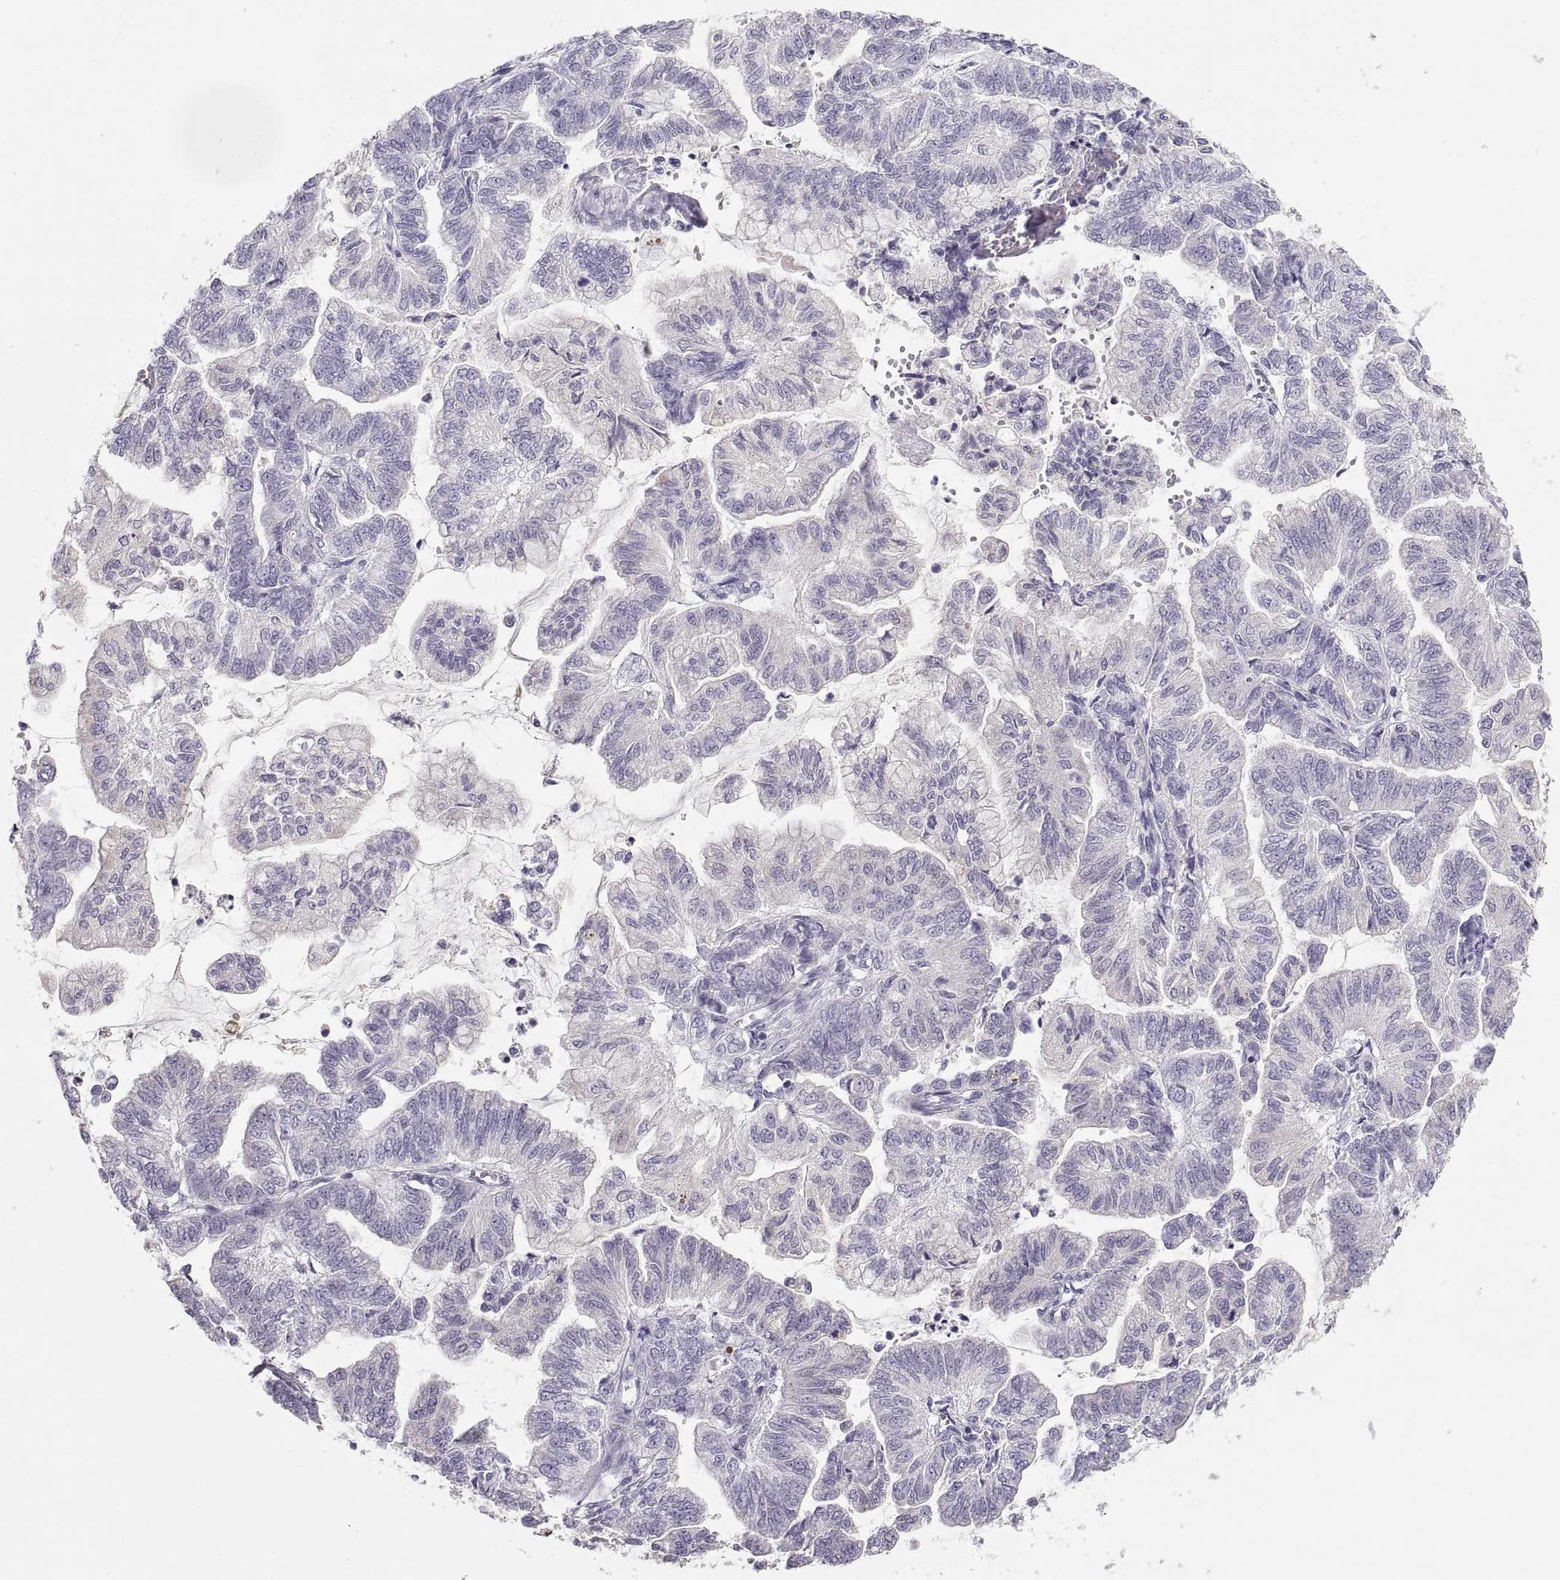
{"staining": {"intensity": "negative", "quantity": "none", "location": "none"}, "tissue": "stomach cancer", "cell_type": "Tumor cells", "image_type": "cancer", "snomed": [{"axis": "morphology", "description": "Adenocarcinoma, NOS"}, {"axis": "topography", "description": "Stomach"}], "caption": "Immunohistochemistry (IHC) micrograph of neoplastic tissue: stomach adenocarcinoma stained with DAB exhibits no significant protein staining in tumor cells.", "gene": "MAGEB2", "patient": {"sex": "male", "age": 83}}